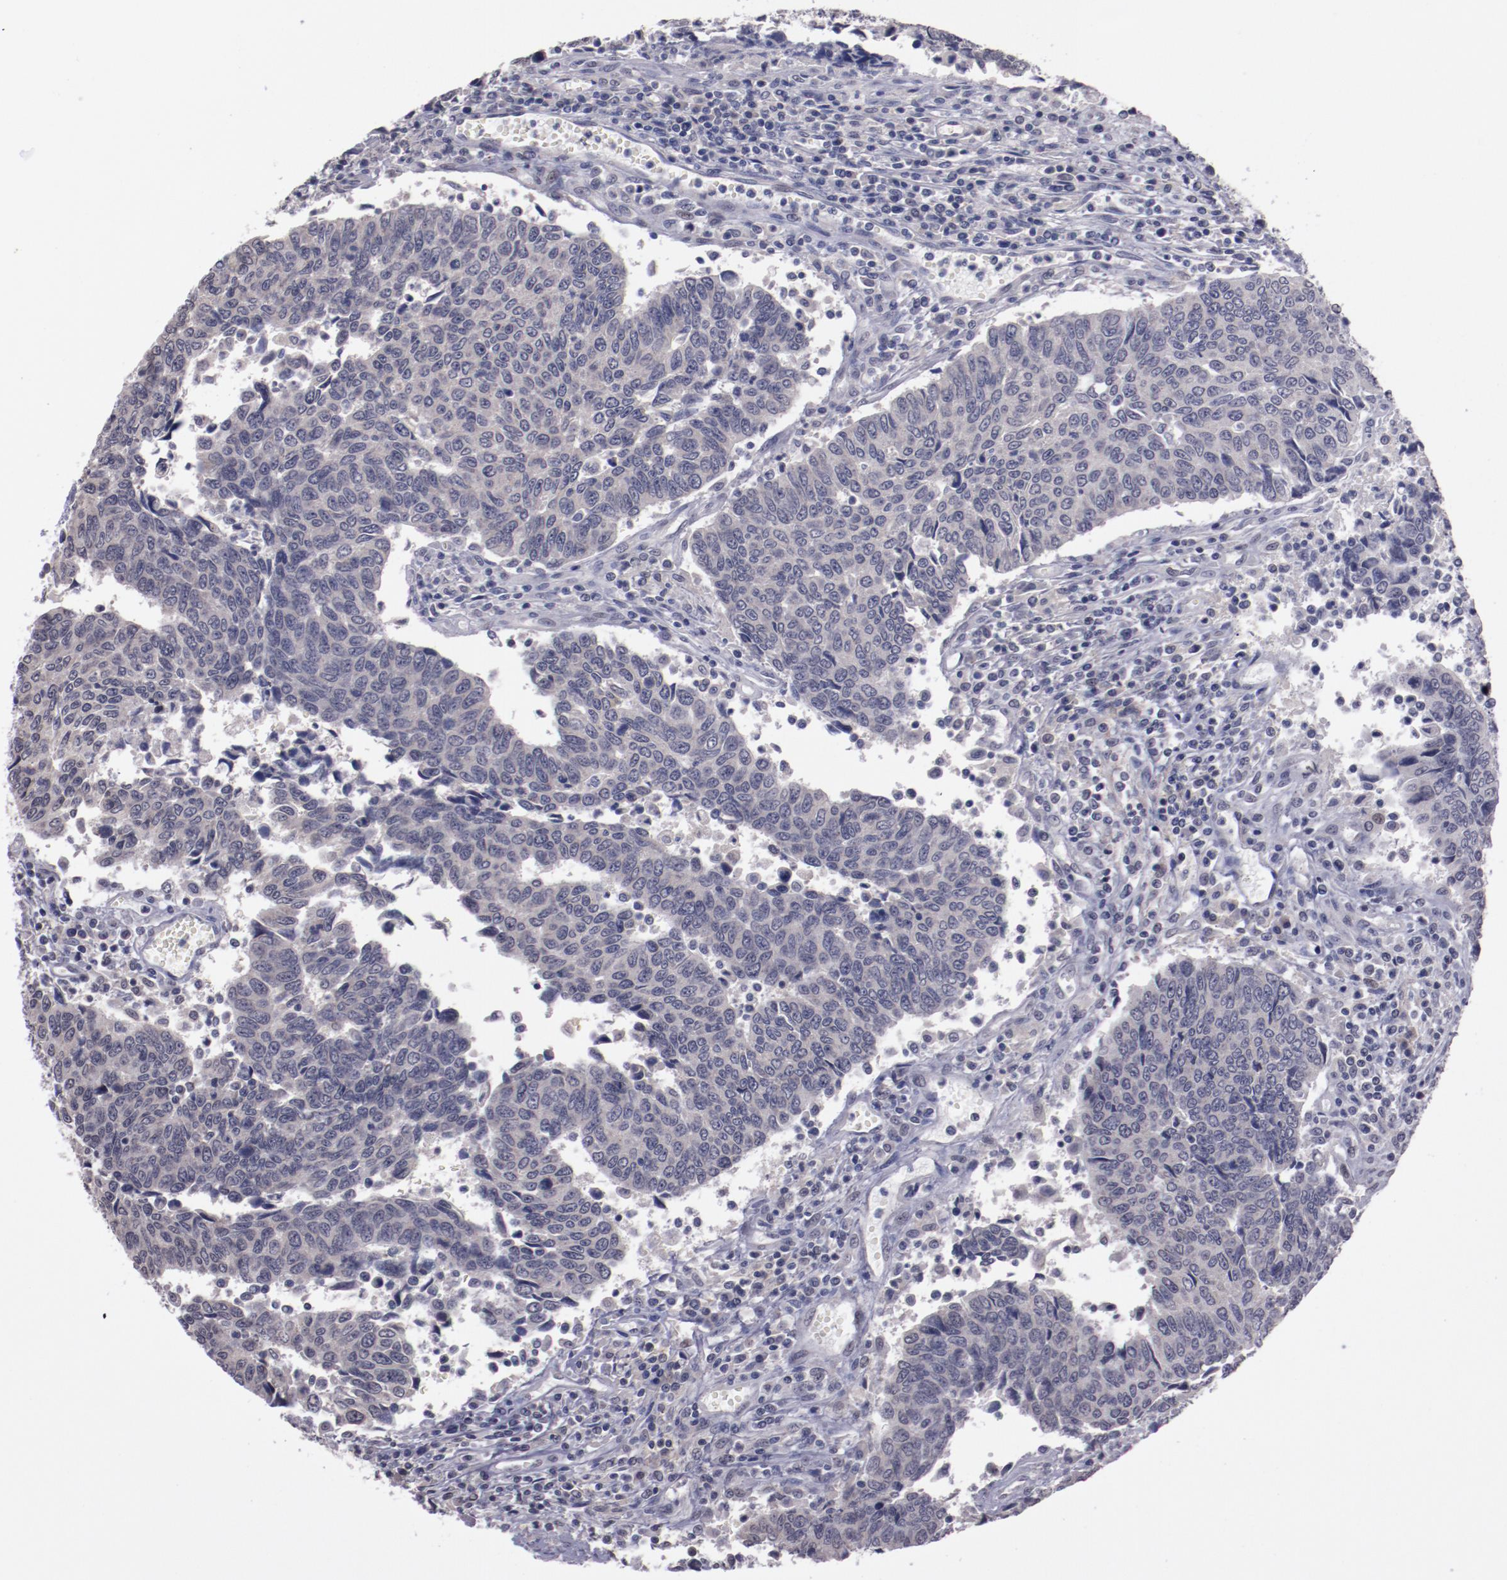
{"staining": {"intensity": "negative", "quantity": "none", "location": "none"}, "tissue": "urothelial cancer", "cell_type": "Tumor cells", "image_type": "cancer", "snomed": [{"axis": "morphology", "description": "Urothelial carcinoma, High grade"}, {"axis": "topography", "description": "Urinary bladder"}], "caption": "Protein analysis of urothelial carcinoma (high-grade) shows no significant positivity in tumor cells. Brightfield microscopy of immunohistochemistry stained with DAB (3,3'-diaminobenzidine) (brown) and hematoxylin (blue), captured at high magnification.", "gene": "NRXN3", "patient": {"sex": "male", "age": 86}}